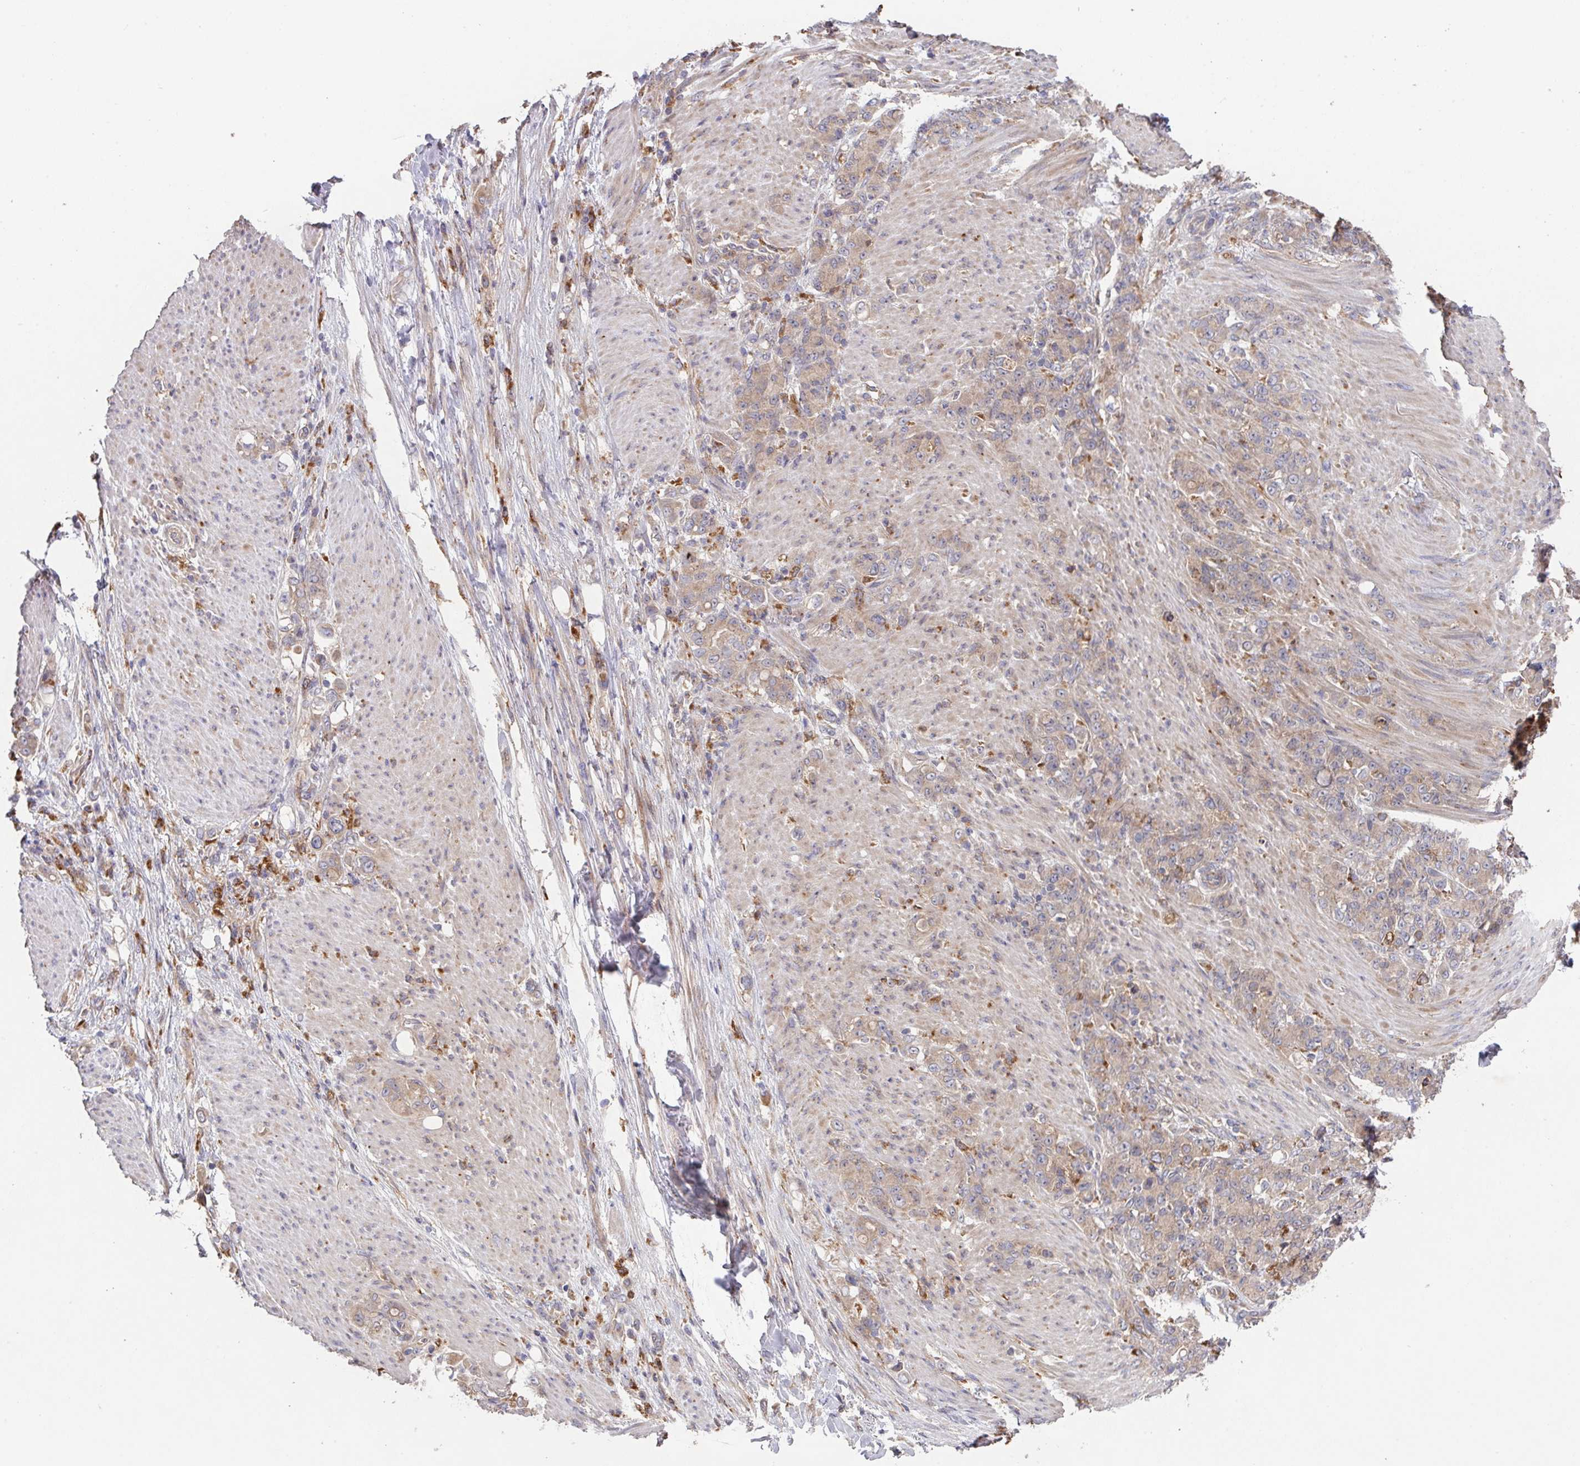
{"staining": {"intensity": "weak", "quantity": "25%-75%", "location": "cytoplasmic/membranous"}, "tissue": "stomach cancer", "cell_type": "Tumor cells", "image_type": "cancer", "snomed": [{"axis": "morphology", "description": "Adenocarcinoma, NOS"}, {"axis": "topography", "description": "Stomach"}], "caption": "Human adenocarcinoma (stomach) stained for a protein (brown) exhibits weak cytoplasmic/membranous positive expression in about 25%-75% of tumor cells.", "gene": "TRIM14", "patient": {"sex": "female", "age": 79}}